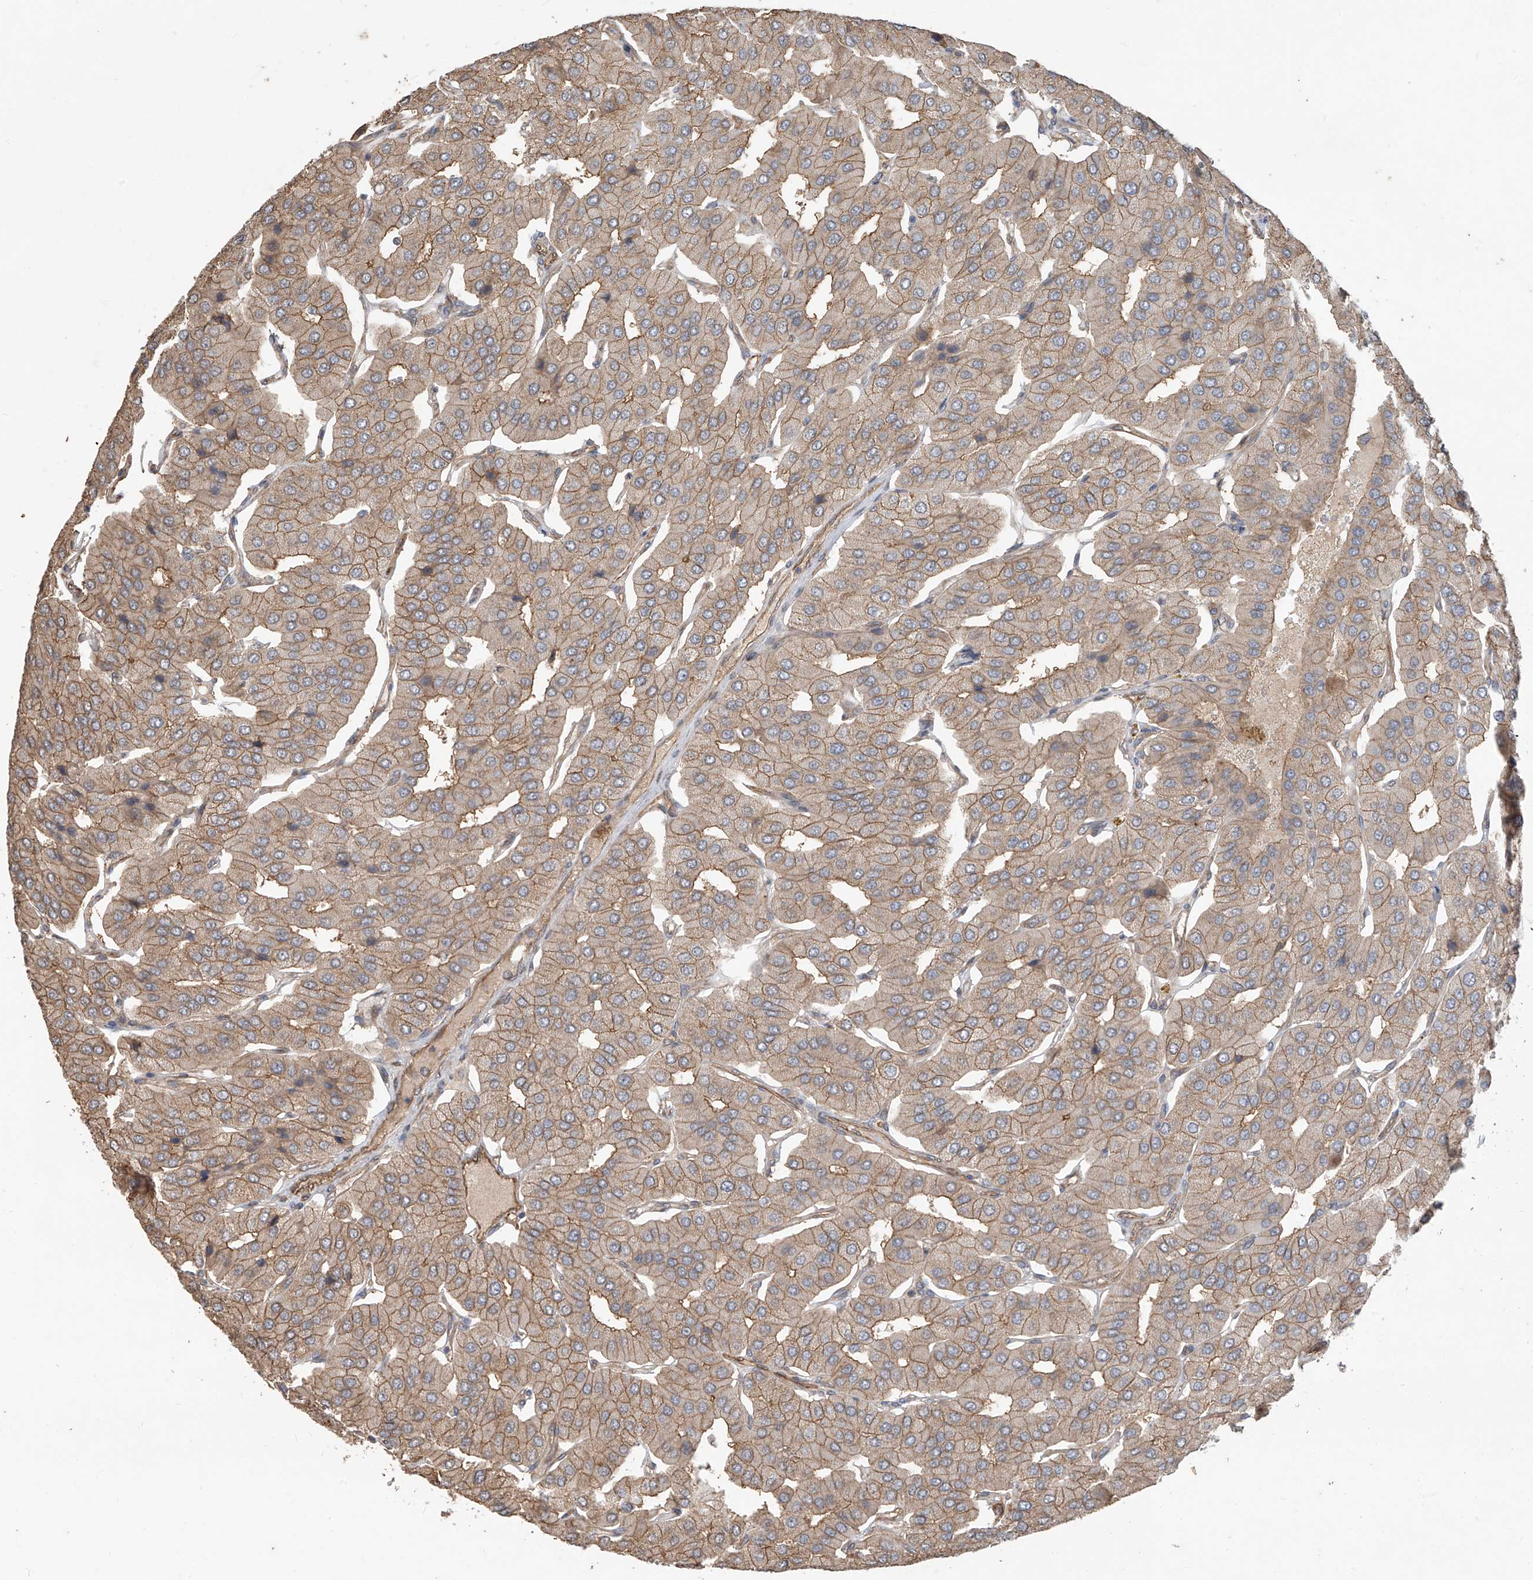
{"staining": {"intensity": "moderate", "quantity": ">75%", "location": "cytoplasmic/membranous"}, "tissue": "parathyroid gland", "cell_type": "Glandular cells", "image_type": "normal", "snomed": [{"axis": "morphology", "description": "Normal tissue, NOS"}, {"axis": "morphology", "description": "Adenoma, NOS"}, {"axis": "topography", "description": "Parathyroid gland"}], "caption": "High-power microscopy captured an immunohistochemistry (IHC) histopathology image of benign parathyroid gland, revealing moderate cytoplasmic/membranous positivity in about >75% of glandular cells.", "gene": "AGBL5", "patient": {"sex": "female", "age": 86}}